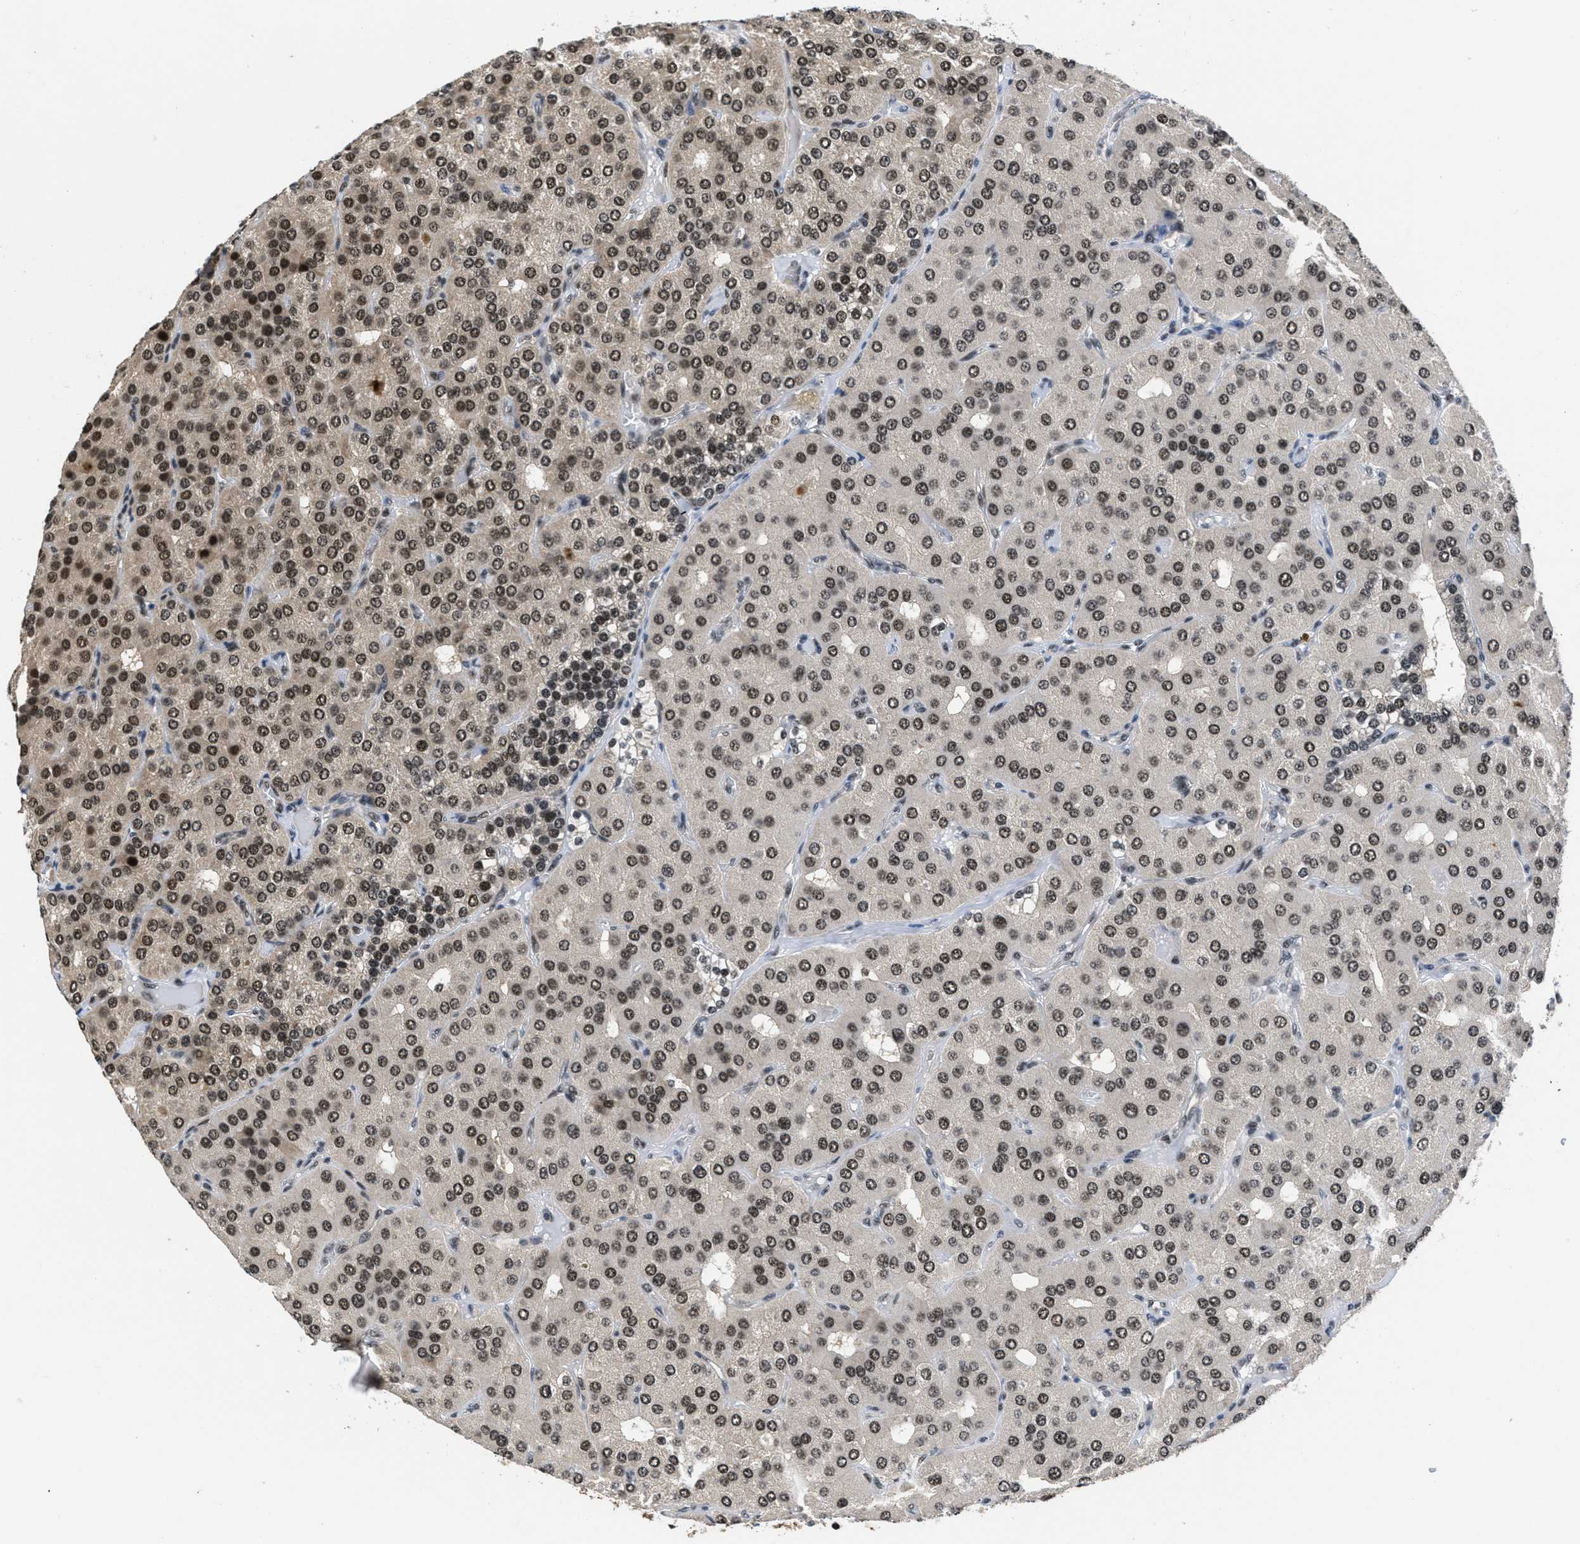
{"staining": {"intensity": "strong", "quantity": ">75%", "location": "cytoplasmic/membranous,nuclear"}, "tissue": "parathyroid gland", "cell_type": "Glandular cells", "image_type": "normal", "snomed": [{"axis": "morphology", "description": "Normal tissue, NOS"}, {"axis": "morphology", "description": "Adenoma, NOS"}, {"axis": "topography", "description": "Parathyroid gland"}], "caption": "DAB (3,3'-diaminobenzidine) immunohistochemical staining of unremarkable human parathyroid gland displays strong cytoplasmic/membranous,nuclear protein expression in about >75% of glandular cells.", "gene": "CUL4B", "patient": {"sex": "female", "age": 86}}